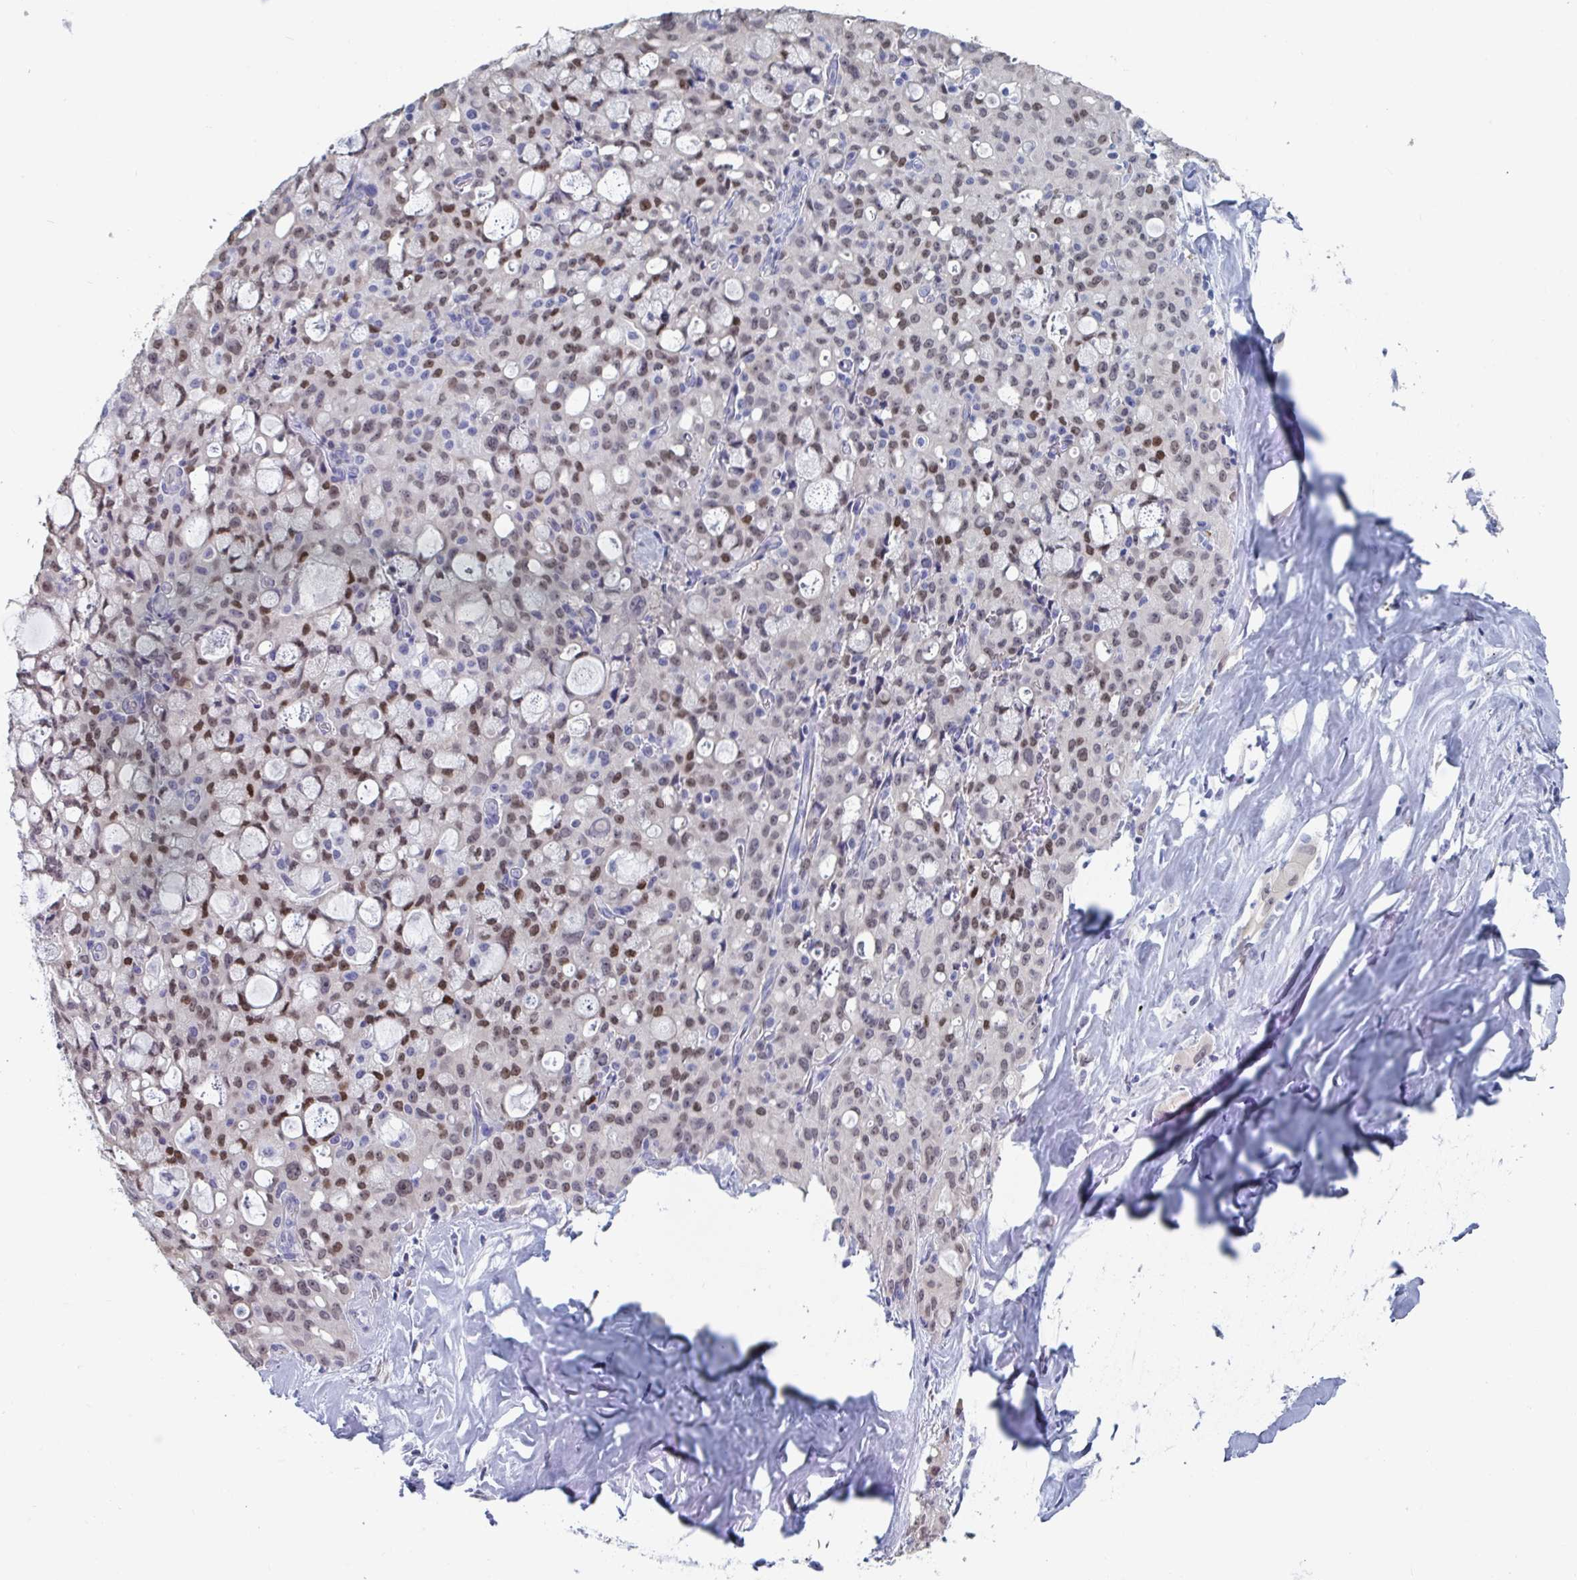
{"staining": {"intensity": "weak", "quantity": ">75%", "location": "nuclear"}, "tissue": "lung cancer", "cell_type": "Tumor cells", "image_type": "cancer", "snomed": [{"axis": "morphology", "description": "Adenocarcinoma, NOS"}, {"axis": "topography", "description": "Lung"}], "caption": "This micrograph exhibits immunohistochemistry staining of human adenocarcinoma (lung), with low weak nuclear positivity in approximately >75% of tumor cells.", "gene": "FOXA1", "patient": {"sex": "female", "age": 44}}